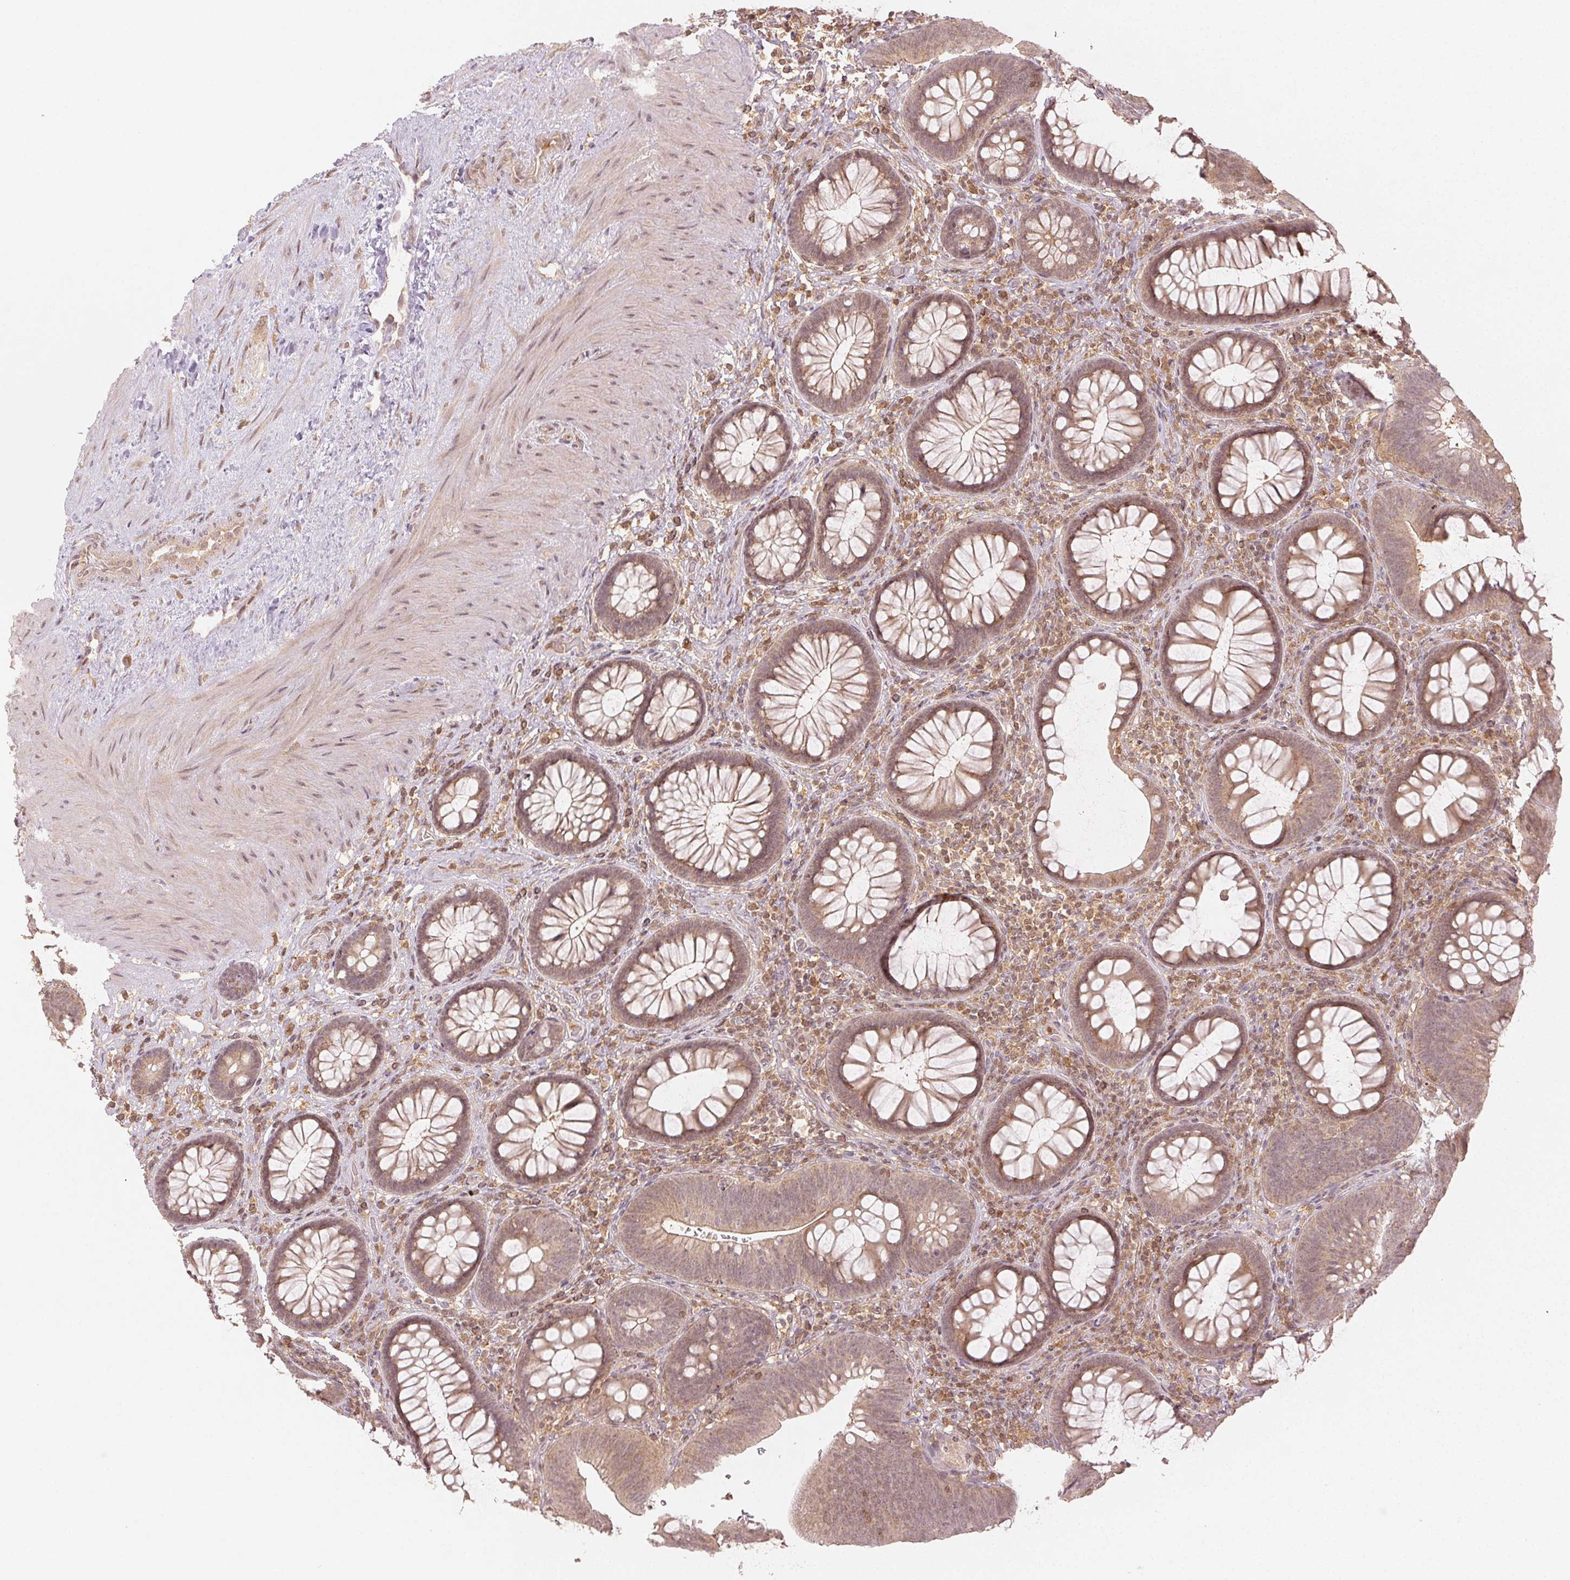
{"staining": {"intensity": "weak", "quantity": "25%-75%", "location": "cytoplasmic/membranous,nuclear"}, "tissue": "colon", "cell_type": "Endothelial cells", "image_type": "normal", "snomed": [{"axis": "morphology", "description": "Normal tissue, NOS"}, {"axis": "morphology", "description": "Adenoma, NOS"}, {"axis": "topography", "description": "Soft tissue"}, {"axis": "topography", "description": "Colon"}], "caption": "DAB immunohistochemical staining of normal human colon demonstrates weak cytoplasmic/membranous,nuclear protein positivity in about 25%-75% of endothelial cells. (DAB (3,3'-diaminobenzidine) IHC, brown staining for protein, blue staining for nuclei).", "gene": "MAPK14", "patient": {"sex": "male", "age": 47}}